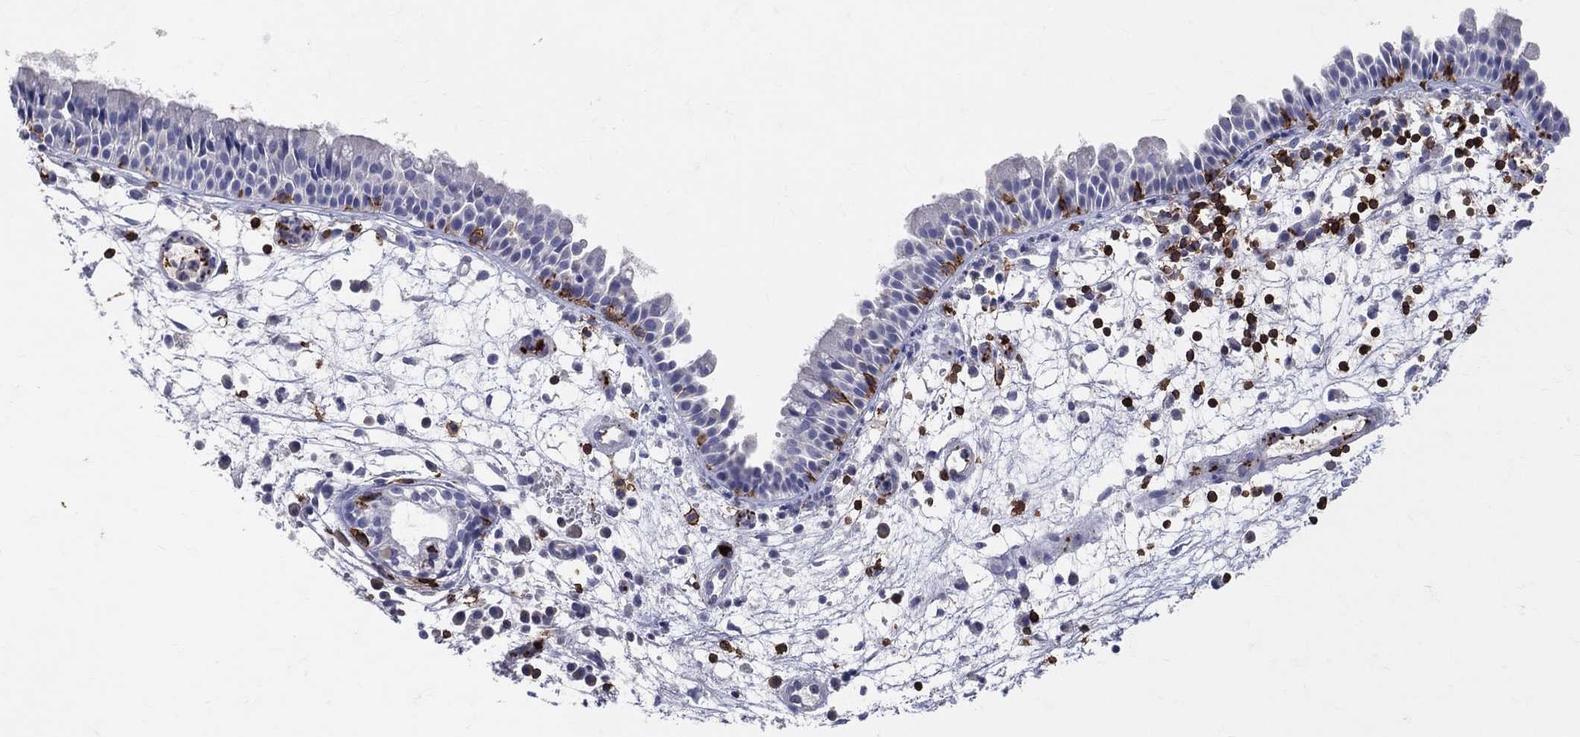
{"staining": {"intensity": "negative", "quantity": "none", "location": "none"}, "tissue": "nasopharynx", "cell_type": "Respiratory epithelial cells", "image_type": "normal", "snomed": [{"axis": "morphology", "description": "Normal tissue, NOS"}, {"axis": "topography", "description": "Nasopharynx"}], "caption": "The histopathology image displays no significant expression in respiratory epithelial cells of nasopharynx. (Immunohistochemistry, brightfield microscopy, high magnification).", "gene": "LAT", "patient": {"sex": "male", "age": 58}}